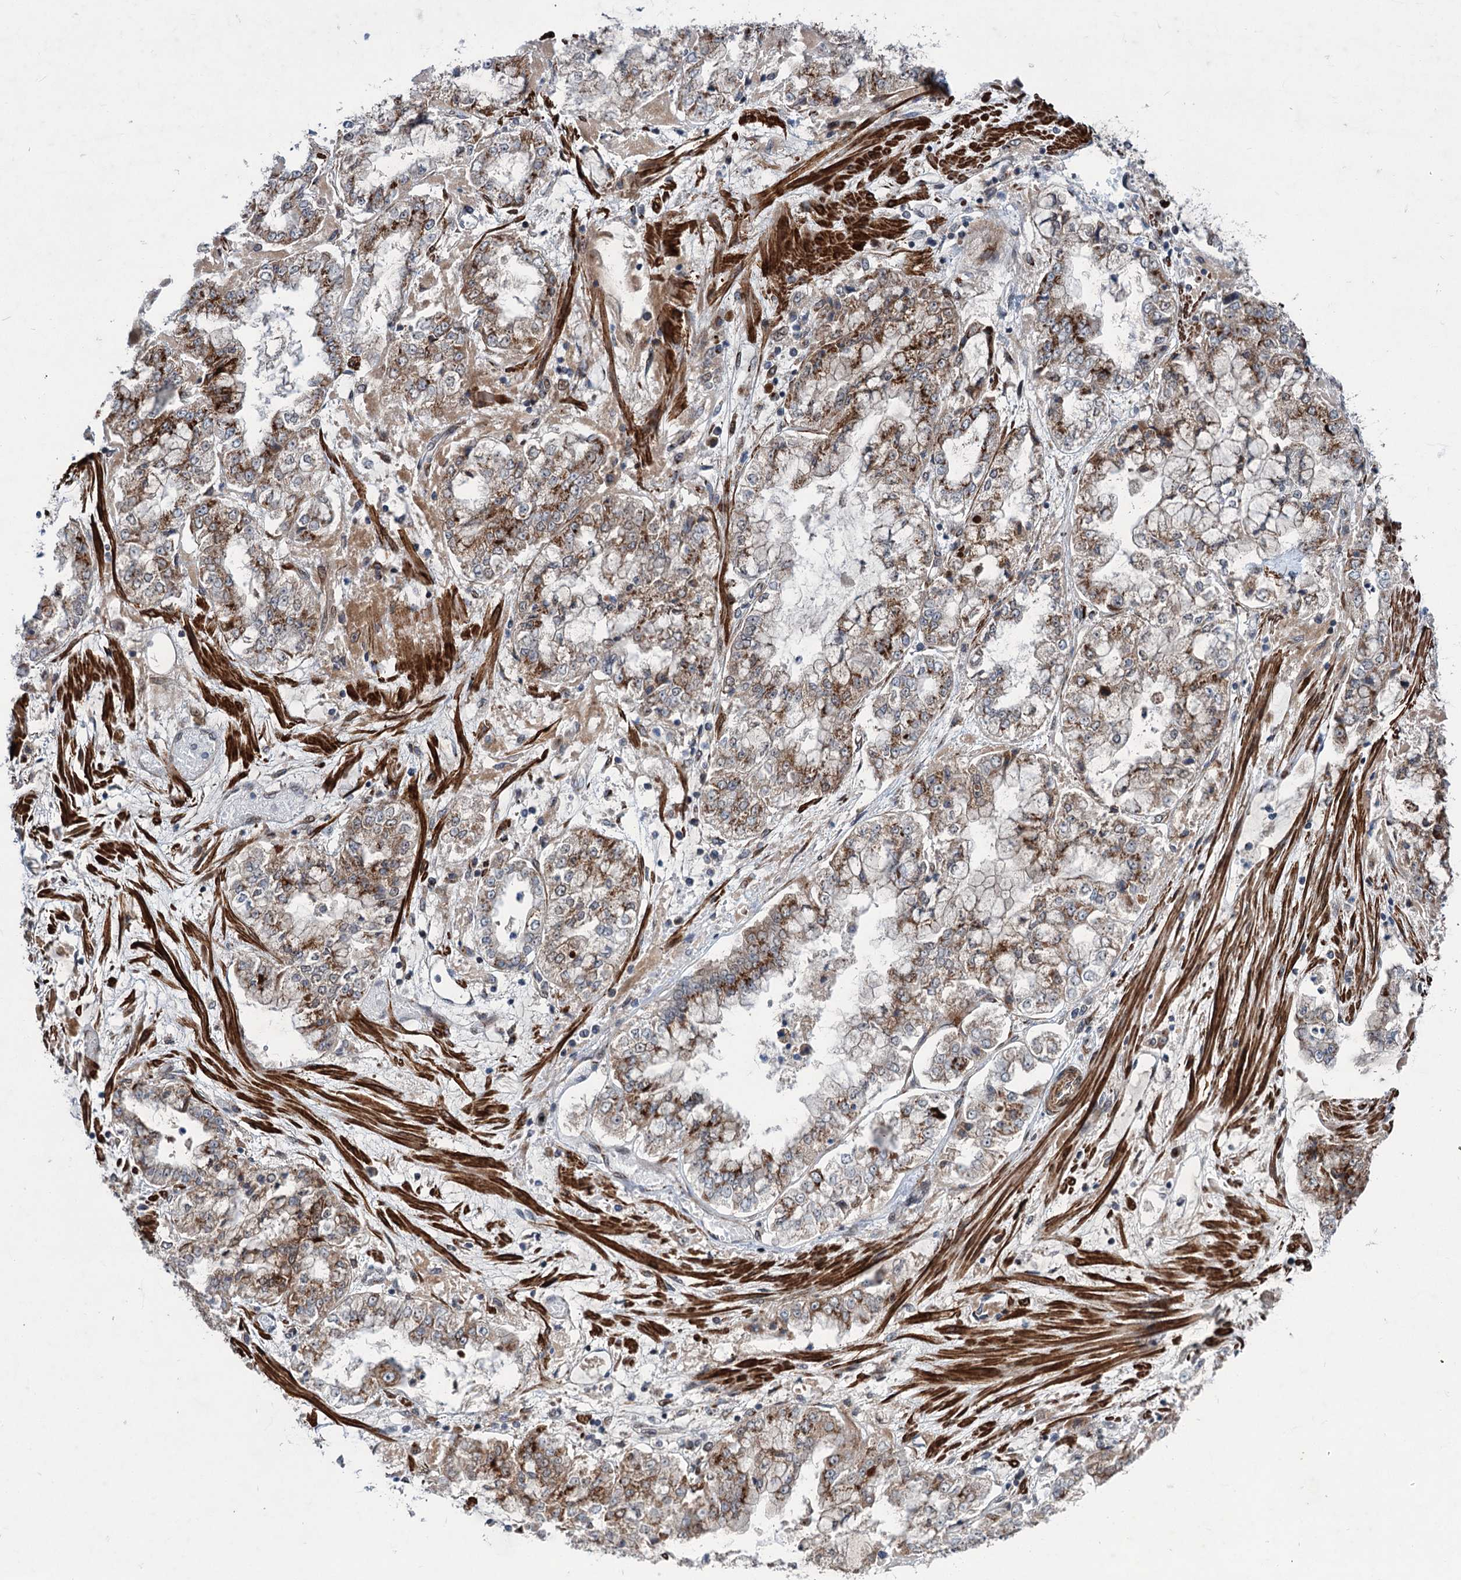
{"staining": {"intensity": "moderate", "quantity": ">75%", "location": "cytoplasmic/membranous"}, "tissue": "stomach cancer", "cell_type": "Tumor cells", "image_type": "cancer", "snomed": [{"axis": "morphology", "description": "Adenocarcinoma, NOS"}, {"axis": "topography", "description": "Stomach"}], "caption": "DAB immunohistochemical staining of human adenocarcinoma (stomach) displays moderate cytoplasmic/membranous protein expression in approximately >75% of tumor cells.", "gene": "ELP4", "patient": {"sex": "male", "age": 76}}